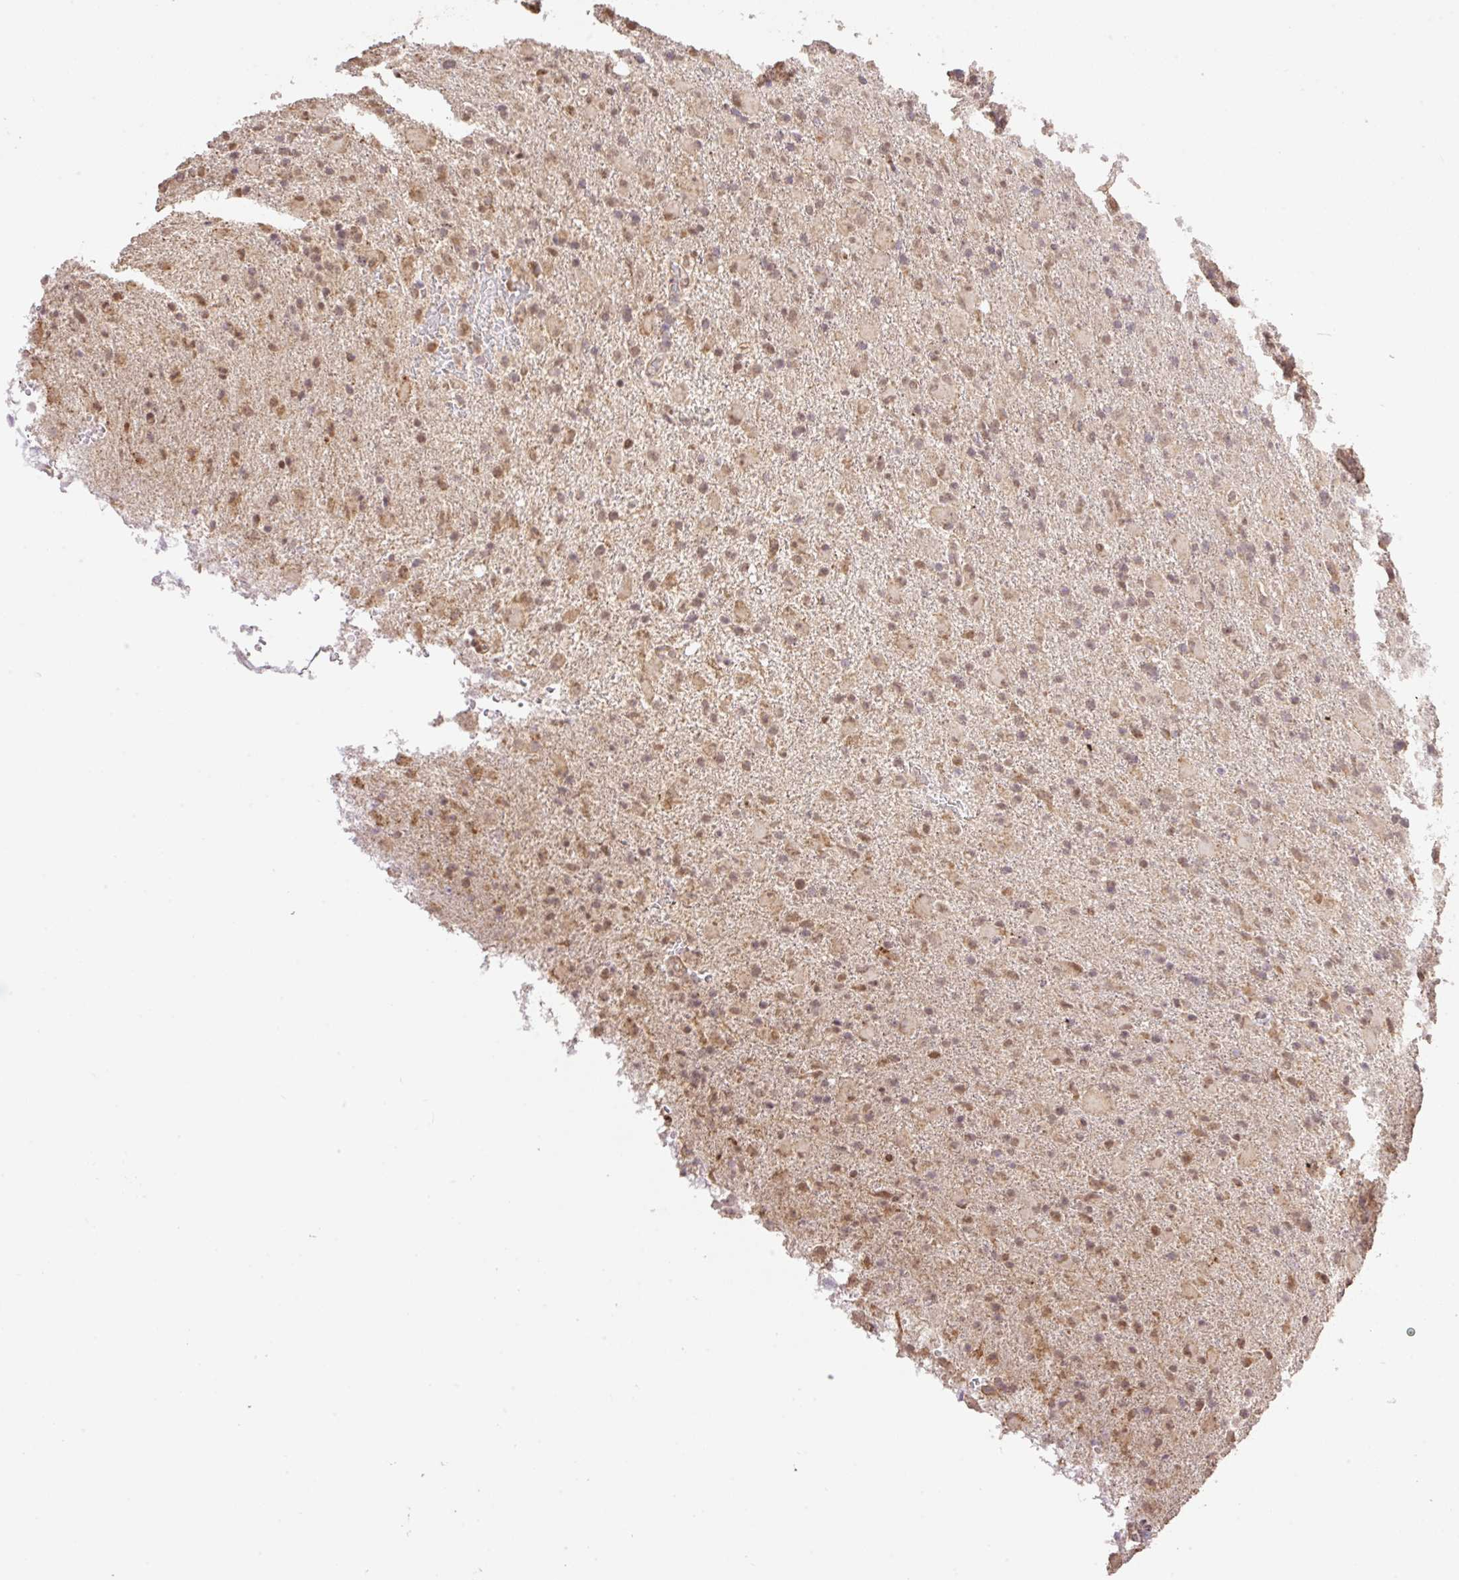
{"staining": {"intensity": "moderate", "quantity": ">75%", "location": "nuclear"}, "tissue": "glioma", "cell_type": "Tumor cells", "image_type": "cancer", "snomed": [{"axis": "morphology", "description": "Glioma, malignant, Low grade"}, {"axis": "topography", "description": "Brain"}], "caption": "The micrograph shows immunohistochemical staining of malignant low-grade glioma. There is moderate nuclear positivity is identified in about >75% of tumor cells.", "gene": "VPS25", "patient": {"sex": "male", "age": 65}}